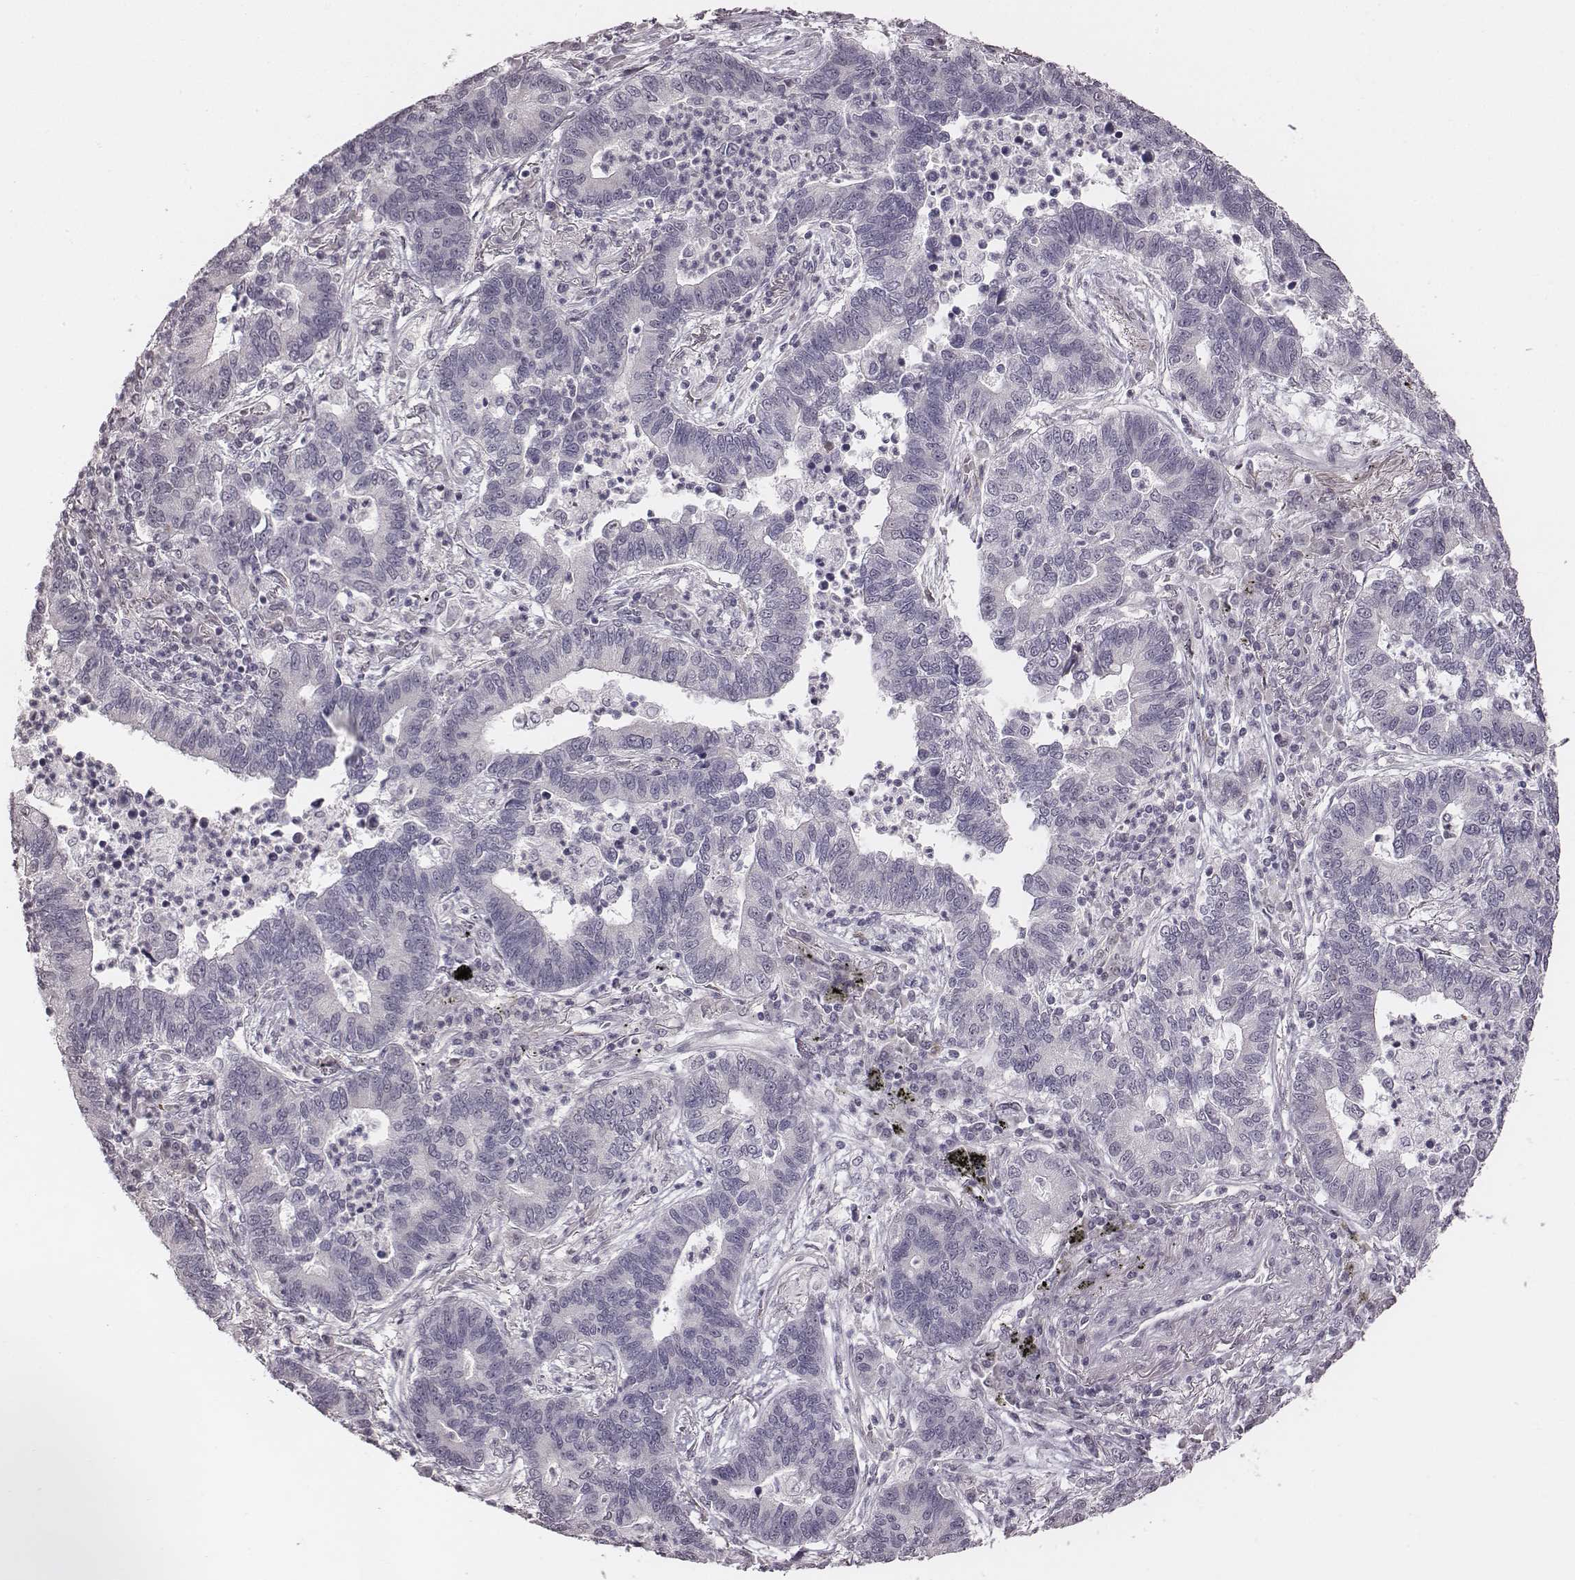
{"staining": {"intensity": "negative", "quantity": "none", "location": "none"}, "tissue": "lung cancer", "cell_type": "Tumor cells", "image_type": "cancer", "snomed": [{"axis": "morphology", "description": "Adenocarcinoma, NOS"}, {"axis": "topography", "description": "Lung"}], "caption": "This image is of lung cancer stained with immunohistochemistry (IHC) to label a protein in brown with the nuclei are counter-stained blue. There is no positivity in tumor cells. The staining is performed using DAB brown chromogen with nuclei counter-stained in using hematoxylin.", "gene": "RPGRIP1", "patient": {"sex": "female", "age": 57}}